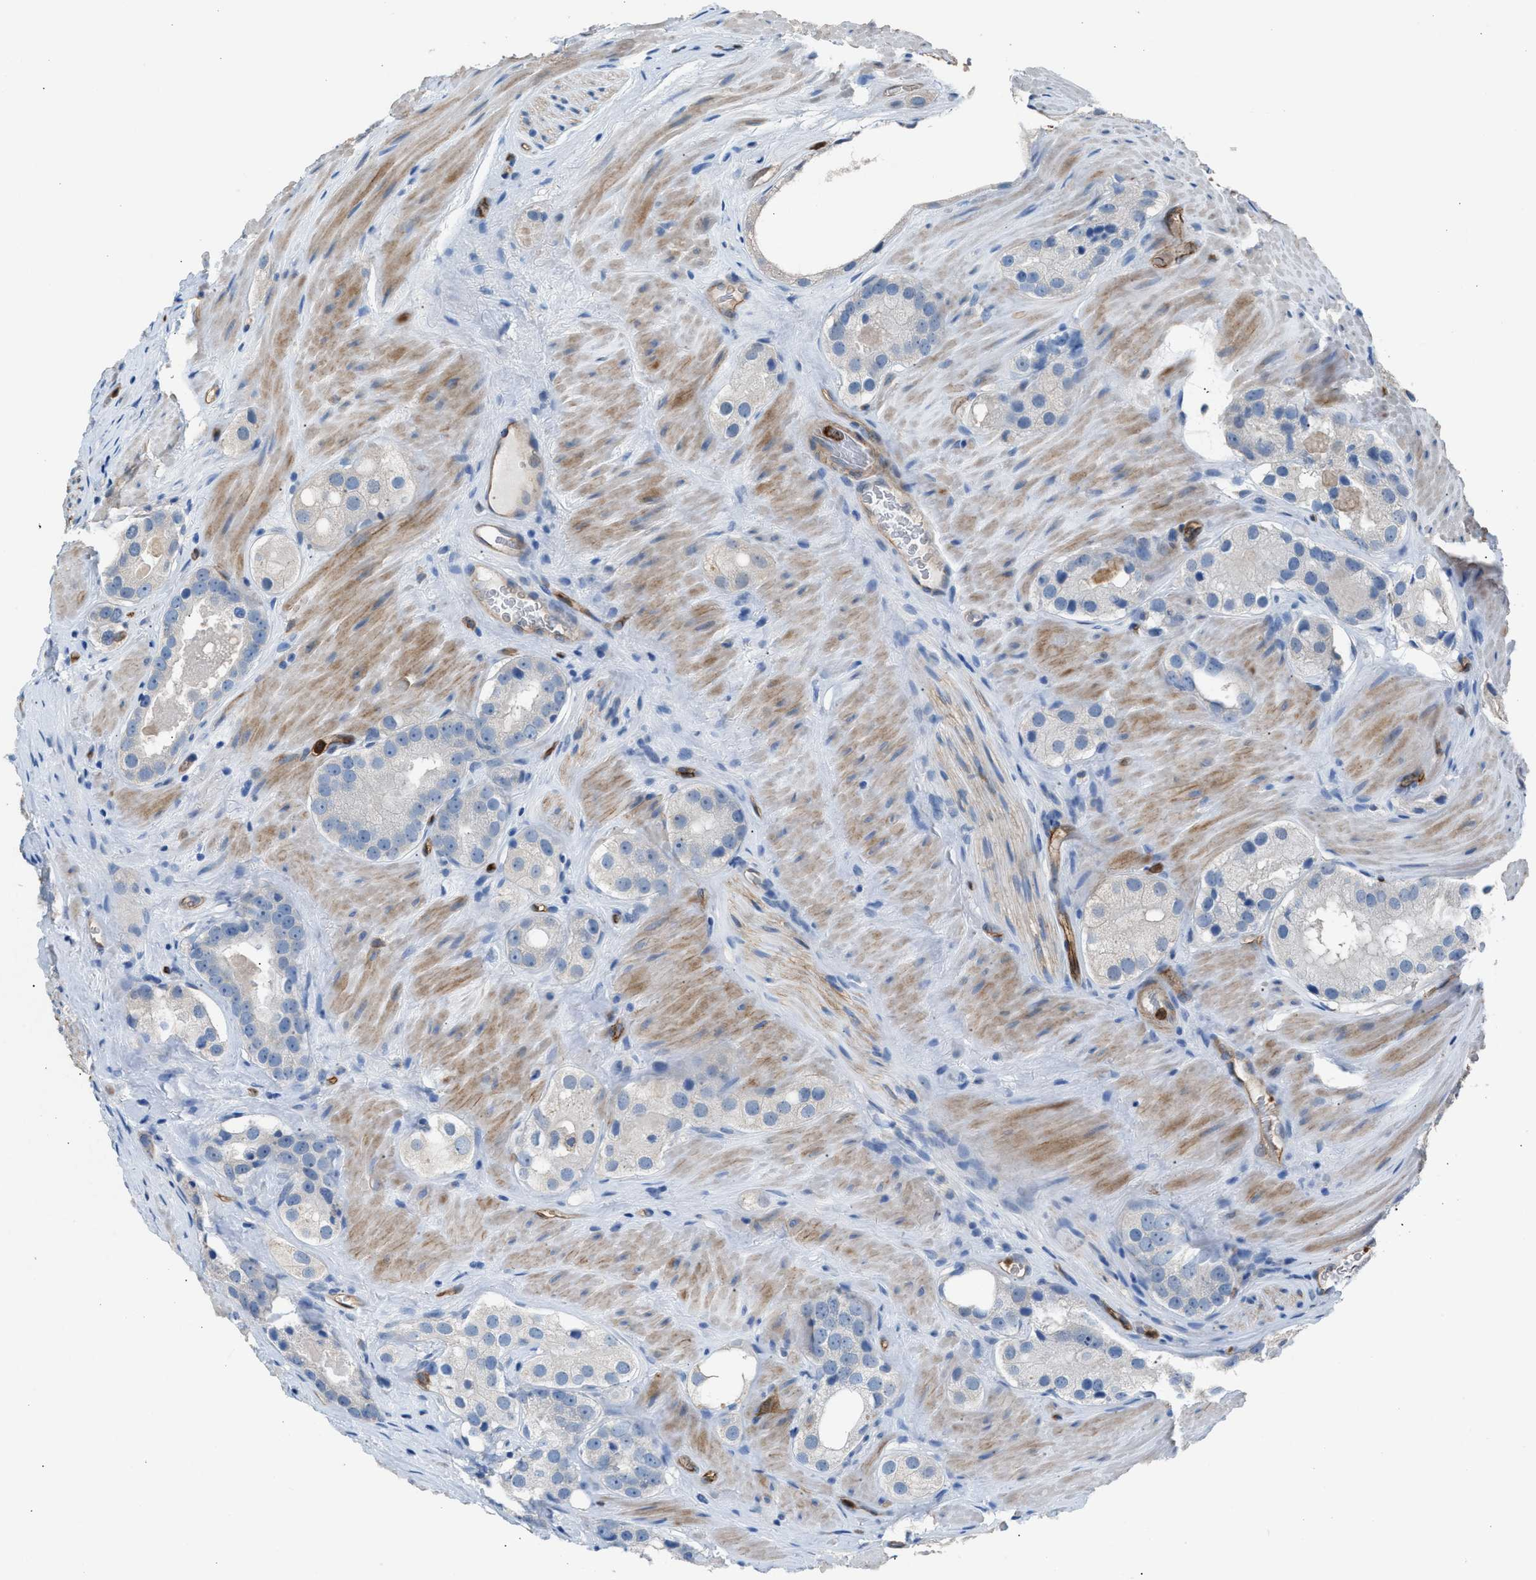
{"staining": {"intensity": "negative", "quantity": "none", "location": "none"}, "tissue": "prostate cancer", "cell_type": "Tumor cells", "image_type": "cancer", "snomed": [{"axis": "morphology", "description": "Adenocarcinoma, High grade"}, {"axis": "topography", "description": "Prostate"}], "caption": "High power microscopy micrograph of an IHC micrograph of prostate cancer, revealing no significant positivity in tumor cells.", "gene": "DYSF", "patient": {"sex": "male", "age": 63}}